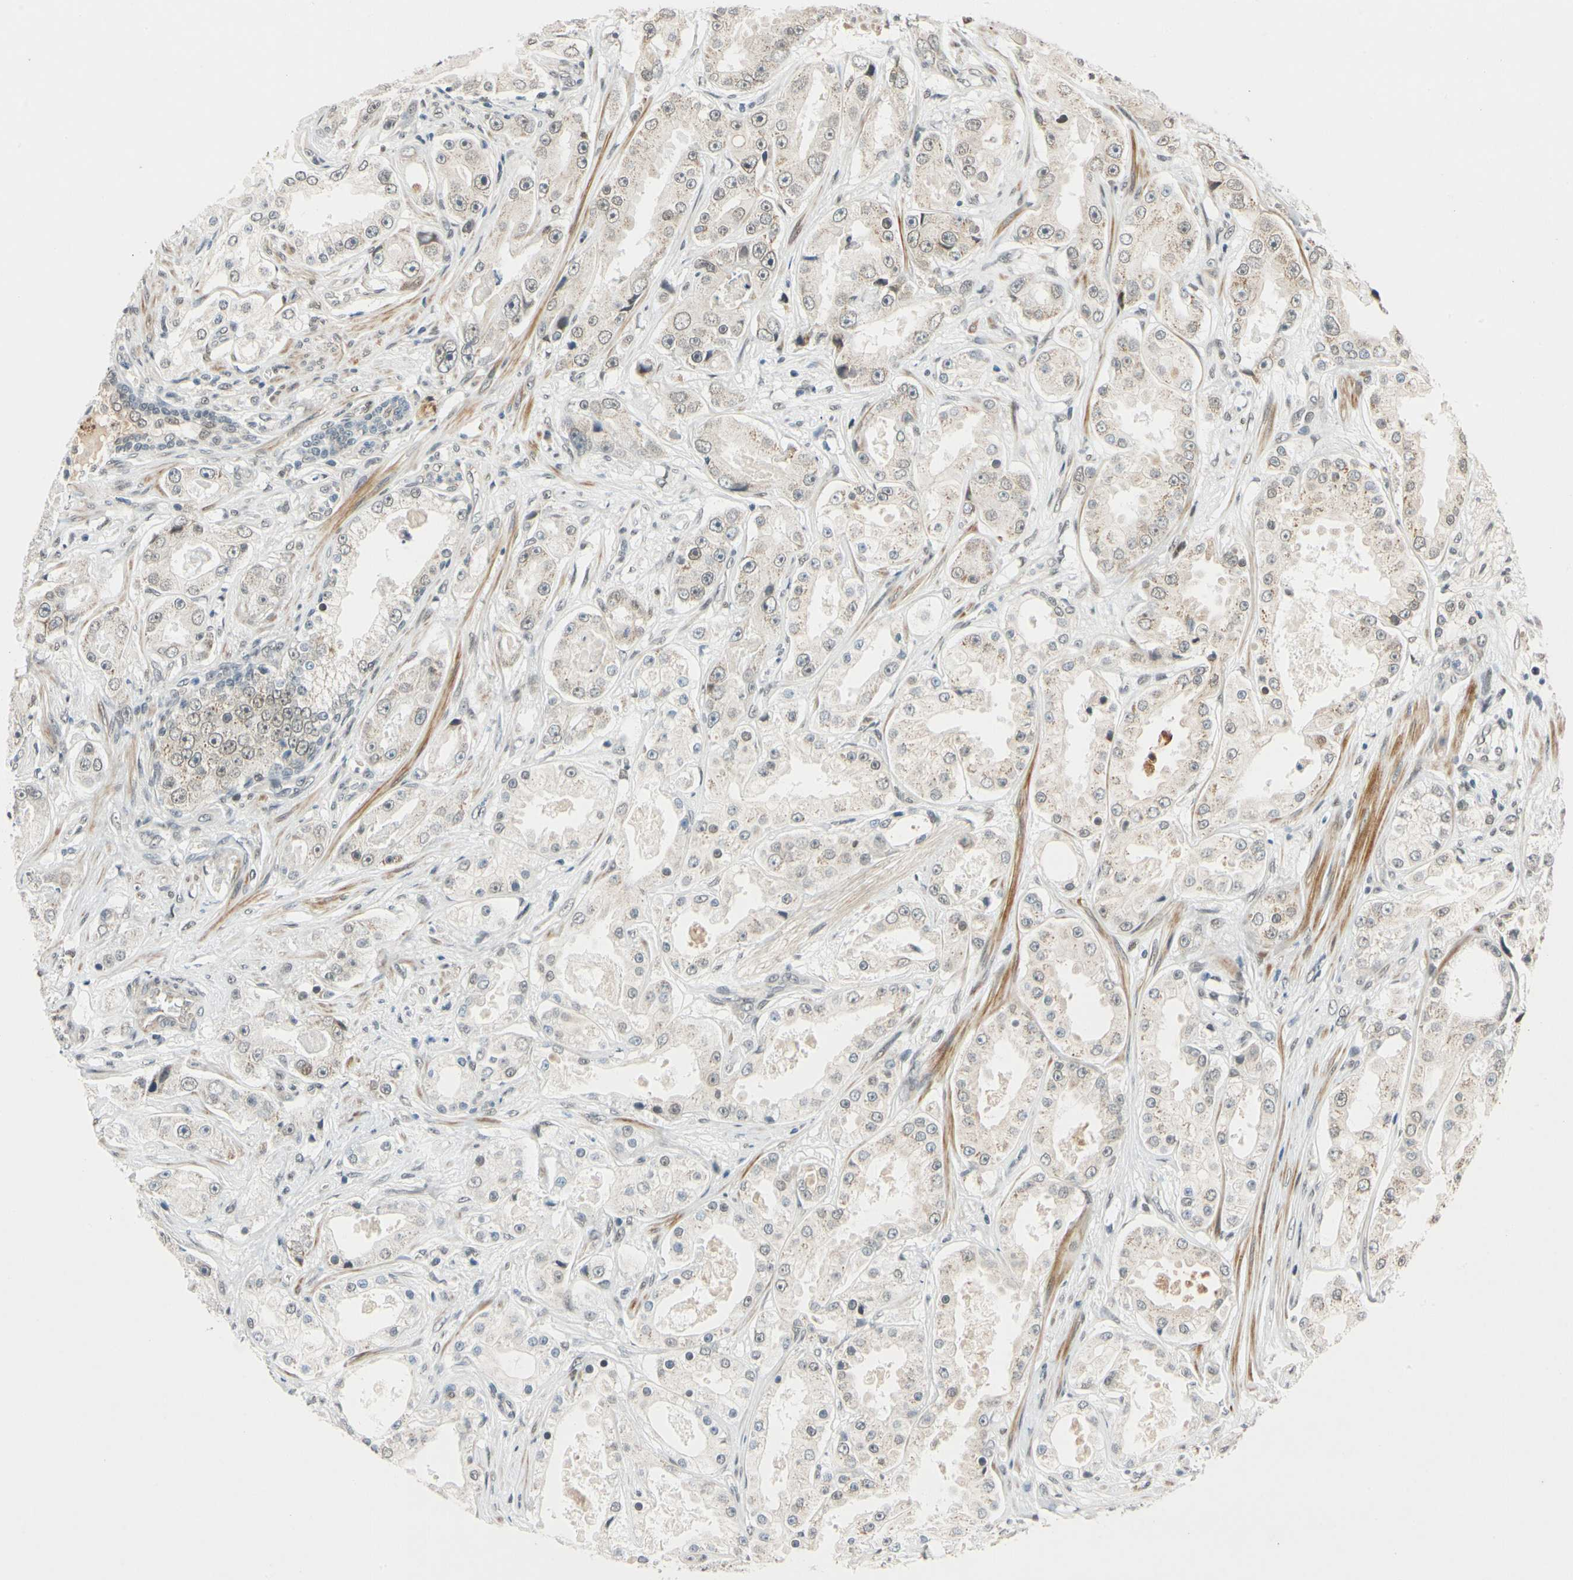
{"staining": {"intensity": "weak", "quantity": "<25%", "location": "cytoplasmic/membranous"}, "tissue": "prostate cancer", "cell_type": "Tumor cells", "image_type": "cancer", "snomed": [{"axis": "morphology", "description": "Adenocarcinoma, High grade"}, {"axis": "topography", "description": "Prostate"}], "caption": "High magnification brightfield microscopy of prostate cancer (high-grade adenocarcinoma) stained with DAB (brown) and counterstained with hematoxylin (blue): tumor cells show no significant expression.", "gene": "POGZ", "patient": {"sex": "male", "age": 73}}